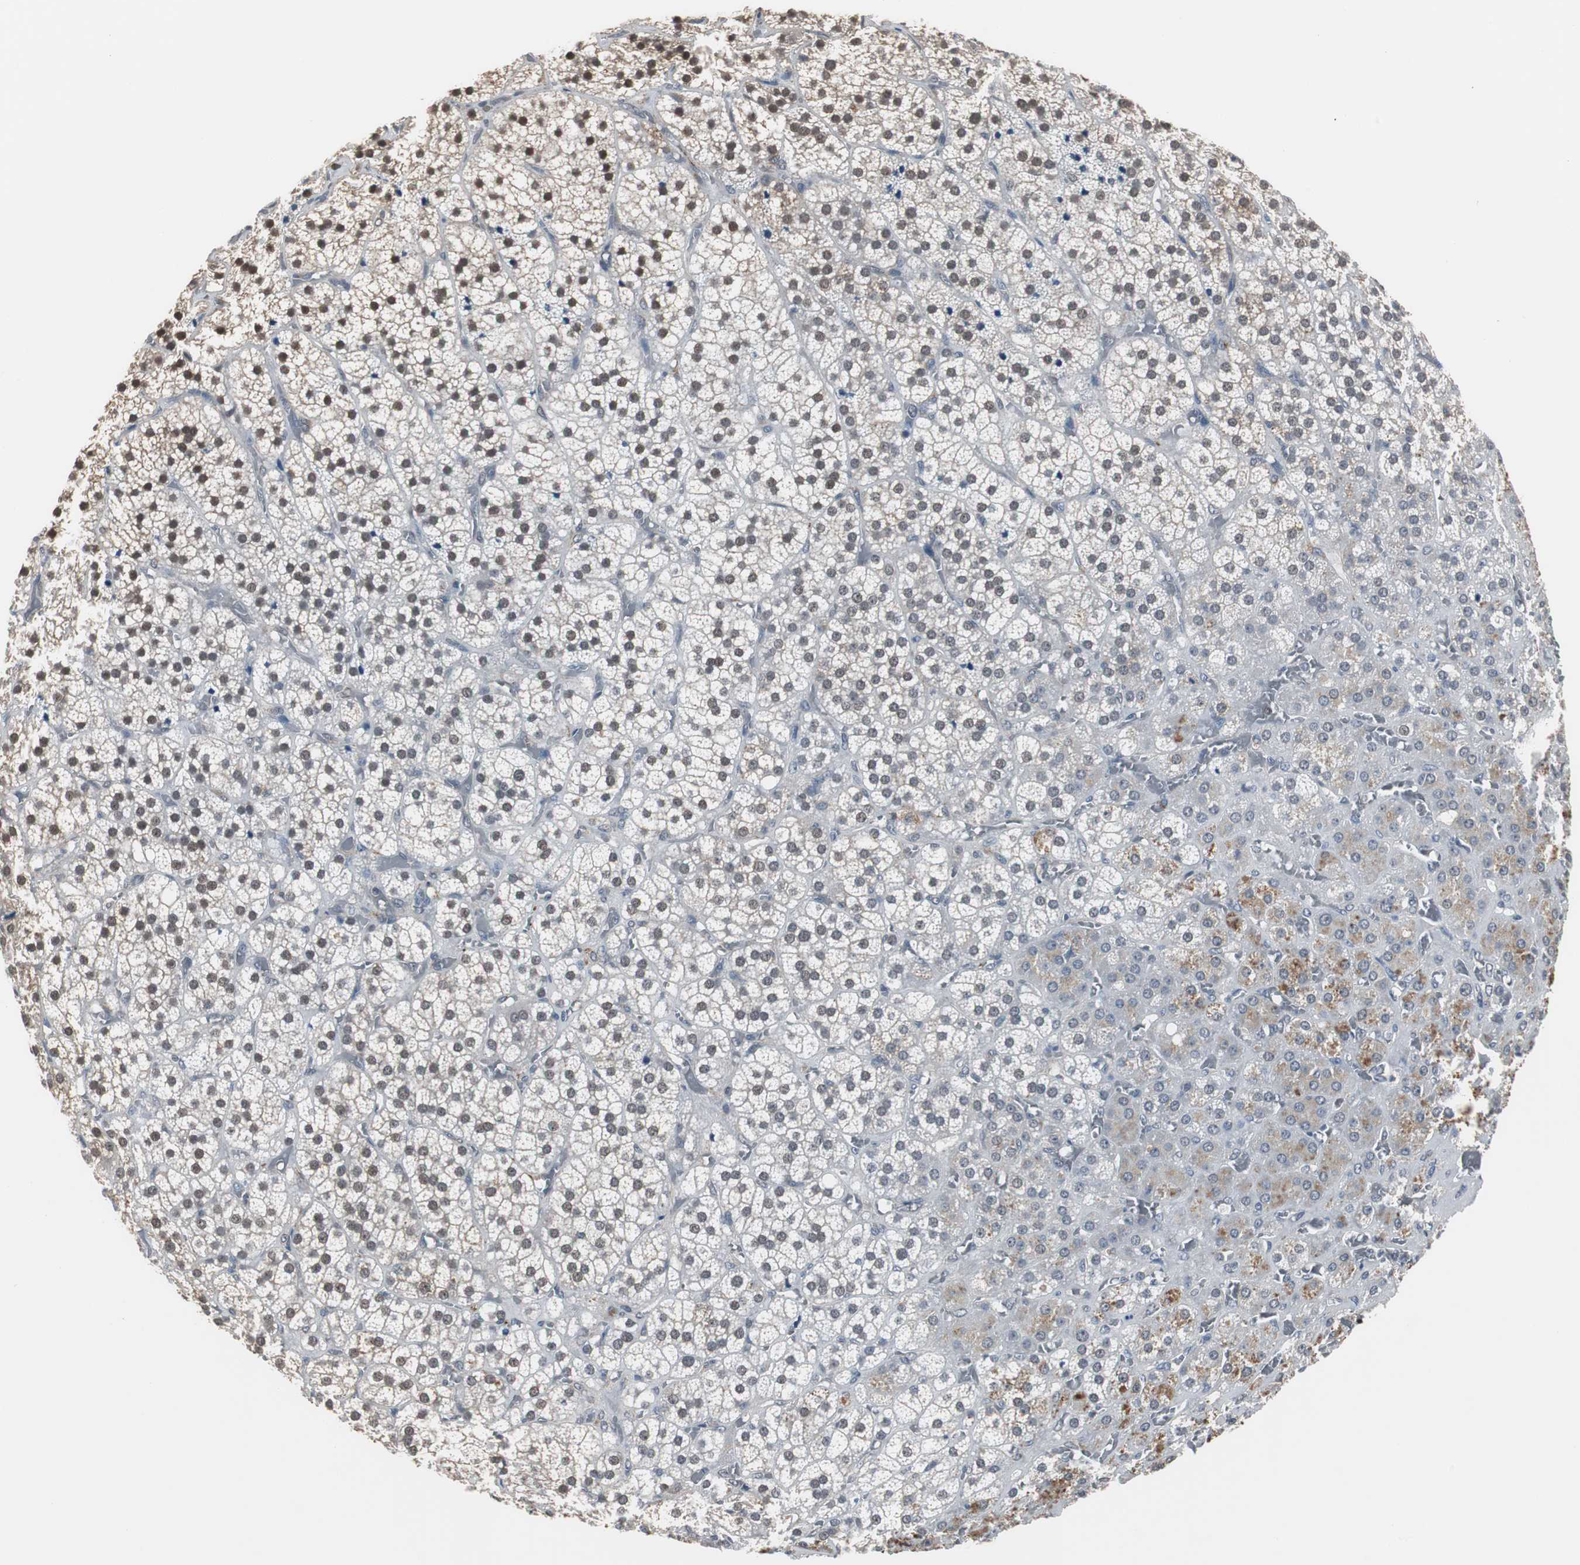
{"staining": {"intensity": "moderate", "quantity": ">75%", "location": "nuclear"}, "tissue": "adrenal gland", "cell_type": "Glandular cells", "image_type": "normal", "snomed": [{"axis": "morphology", "description": "Normal tissue, NOS"}, {"axis": "topography", "description": "Adrenal gland"}], "caption": "Protein expression analysis of normal adrenal gland displays moderate nuclear positivity in approximately >75% of glandular cells.", "gene": "ZHX2", "patient": {"sex": "female", "age": 71}}